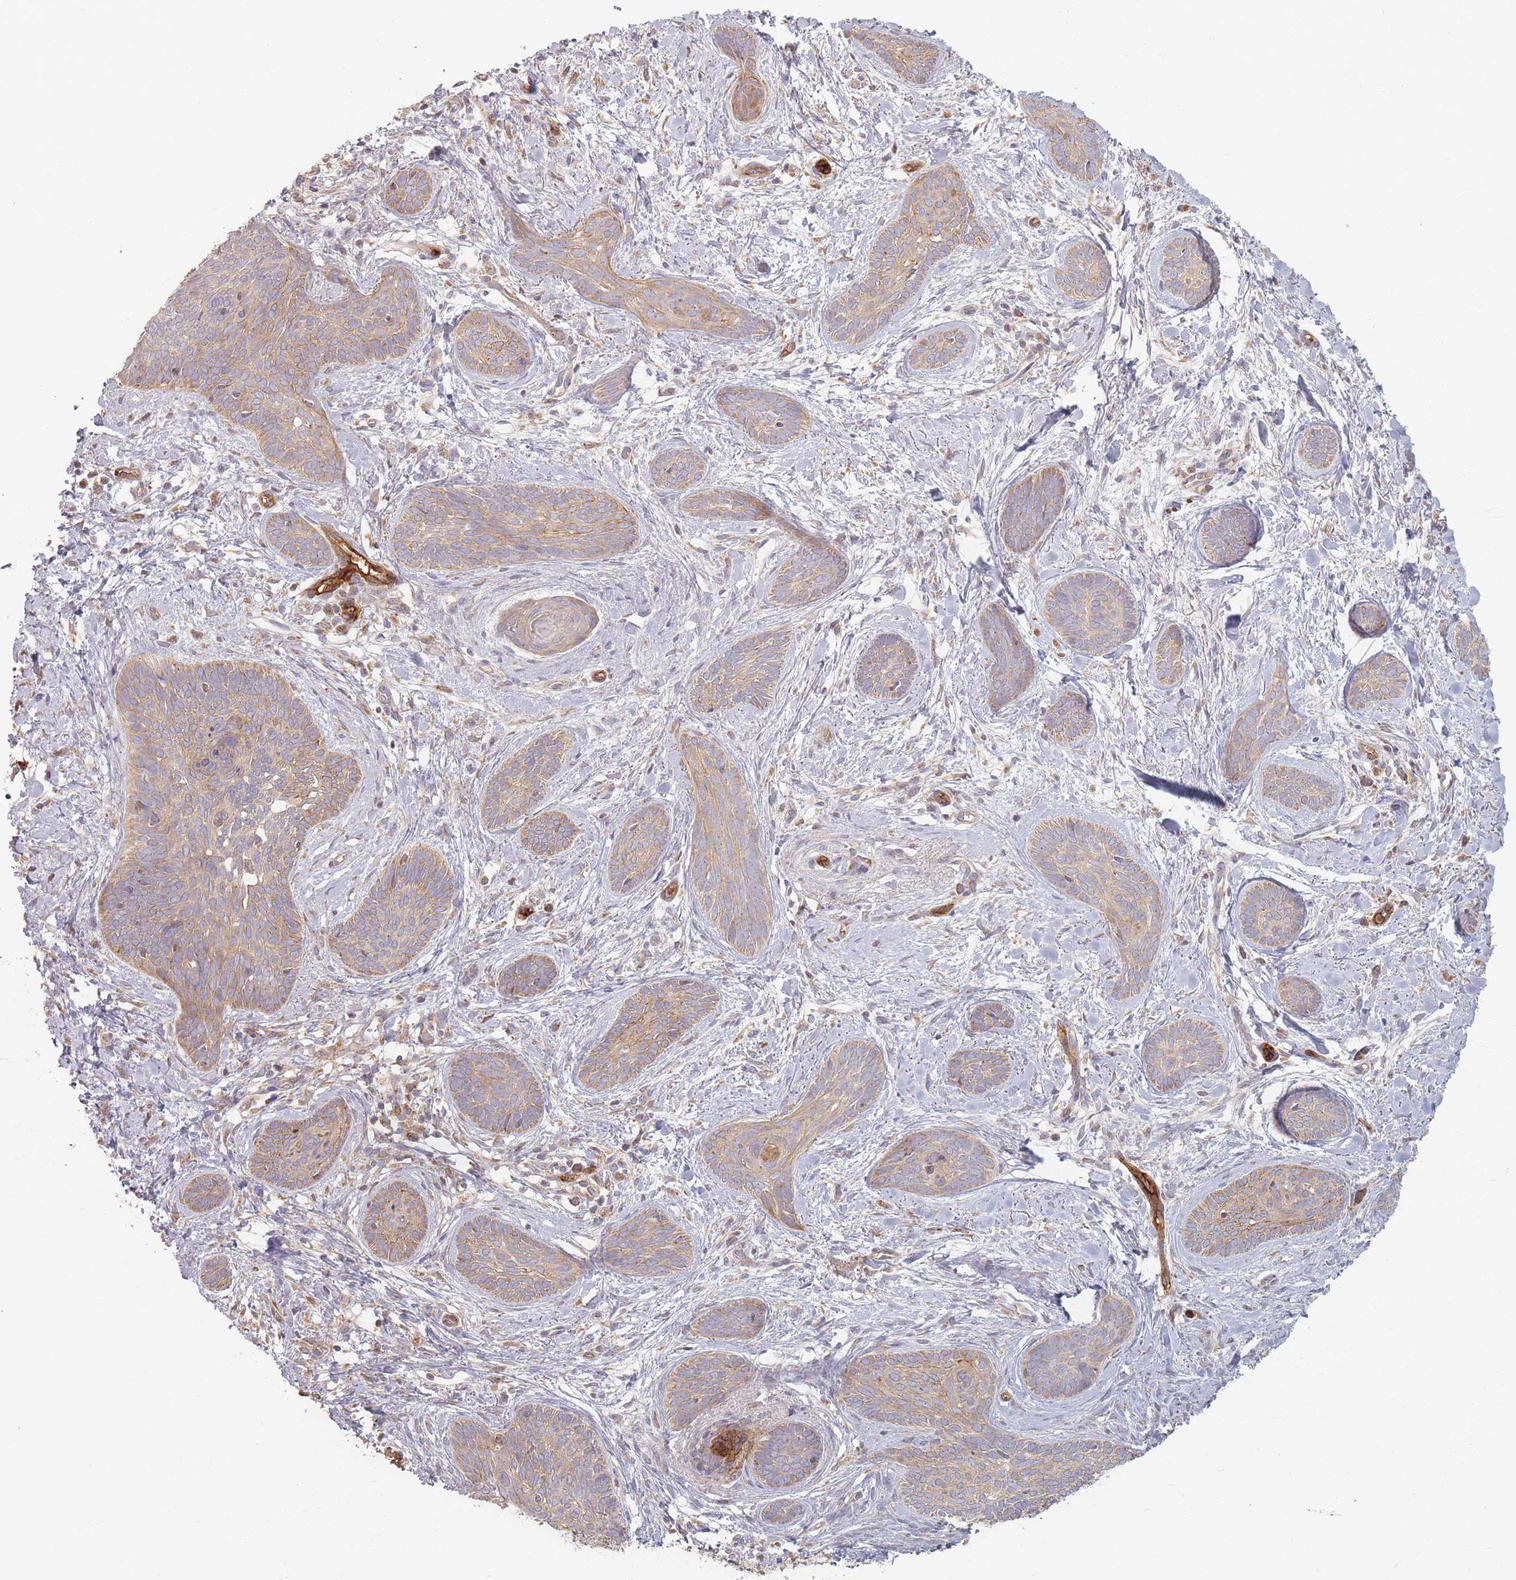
{"staining": {"intensity": "weak", "quantity": "25%-75%", "location": "cytoplasmic/membranous"}, "tissue": "skin cancer", "cell_type": "Tumor cells", "image_type": "cancer", "snomed": [{"axis": "morphology", "description": "Basal cell carcinoma"}, {"axis": "topography", "description": "Skin"}], "caption": "The photomicrograph demonstrates a brown stain indicating the presence of a protein in the cytoplasmic/membranous of tumor cells in skin cancer. (brown staining indicates protein expression, while blue staining denotes nuclei).", "gene": "MRPS6", "patient": {"sex": "female", "age": 81}}